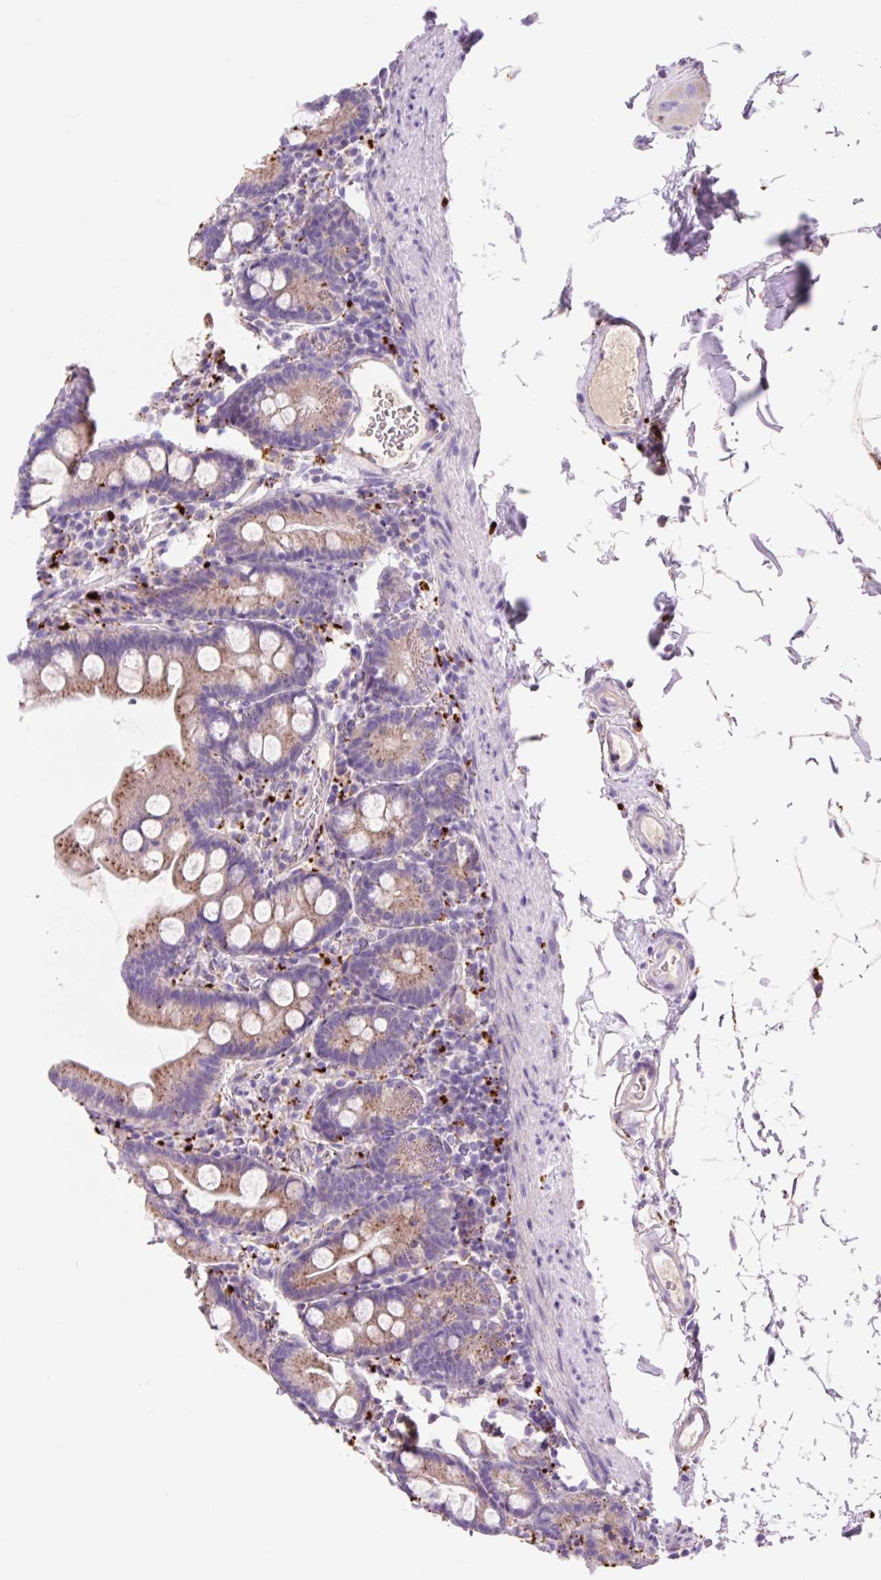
{"staining": {"intensity": "moderate", "quantity": ">75%", "location": "cytoplasmic/membranous"}, "tissue": "small intestine", "cell_type": "Glandular cells", "image_type": "normal", "snomed": [{"axis": "morphology", "description": "Normal tissue, NOS"}, {"axis": "topography", "description": "Small intestine"}], "caption": "High-power microscopy captured an immunohistochemistry (IHC) image of unremarkable small intestine, revealing moderate cytoplasmic/membranous staining in about >75% of glandular cells.", "gene": "HEXA", "patient": {"sex": "female", "age": 68}}